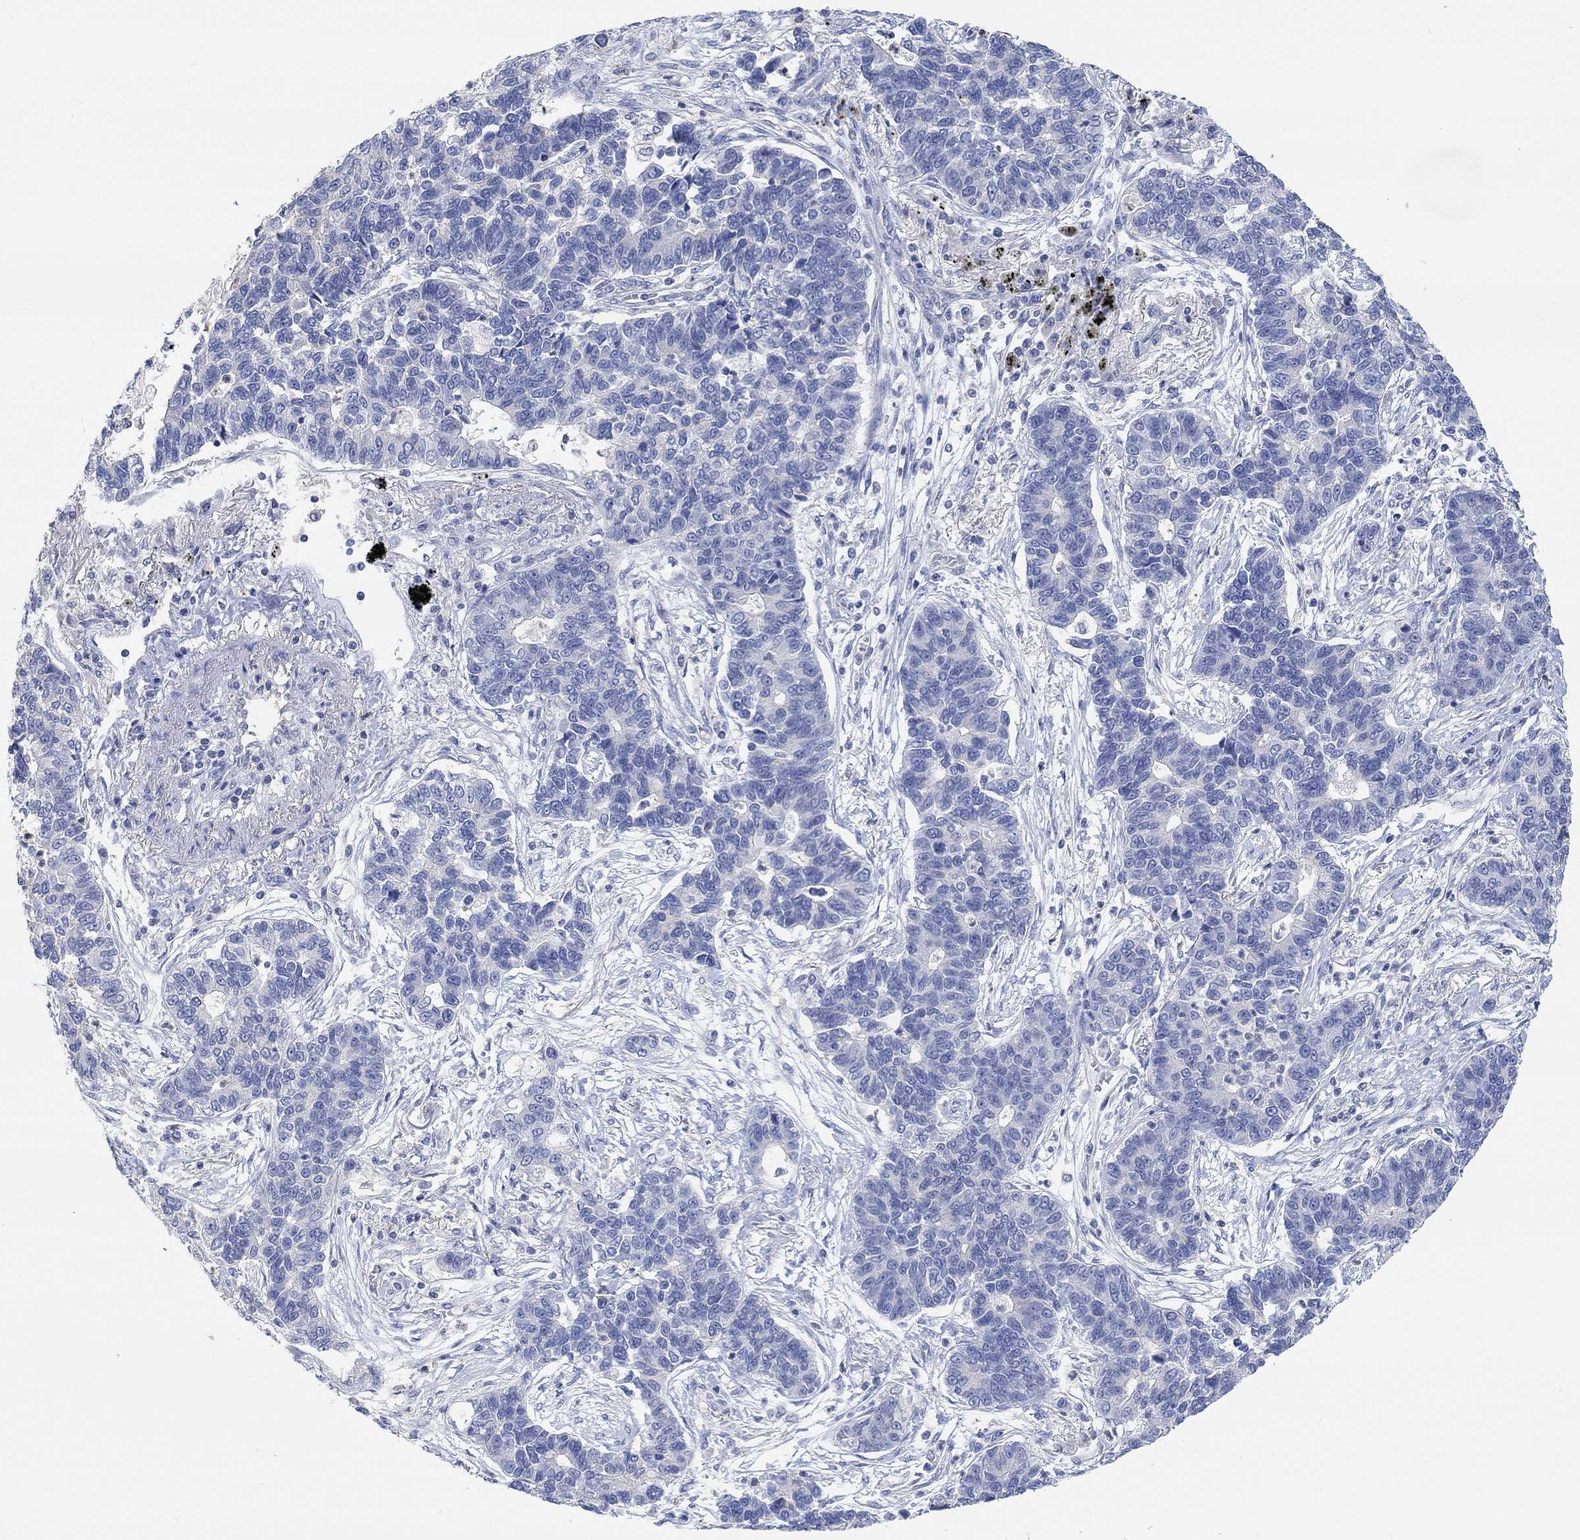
{"staining": {"intensity": "negative", "quantity": "none", "location": "none"}, "tissue": "lung cancer", "cell_type": "Tumor cells", "image_type": "cancer", "snomed": [{"axis": "morphology", "description": "Adenocarcinoma, NOS"}, {"axis": "topography", "description": "Lung"}], "caption": "DAB (3,3'-diaminobenzidine) immunohistochemical staining of lung cancer exhibits no significant staining in tumor cells. (Brightfield microscopy of DAB (3,3'-diaminobenzidine) immunohistochemistry at high magnification).", "gene": "NLRP14", "patient": {"sex": "female", "age": 57}}